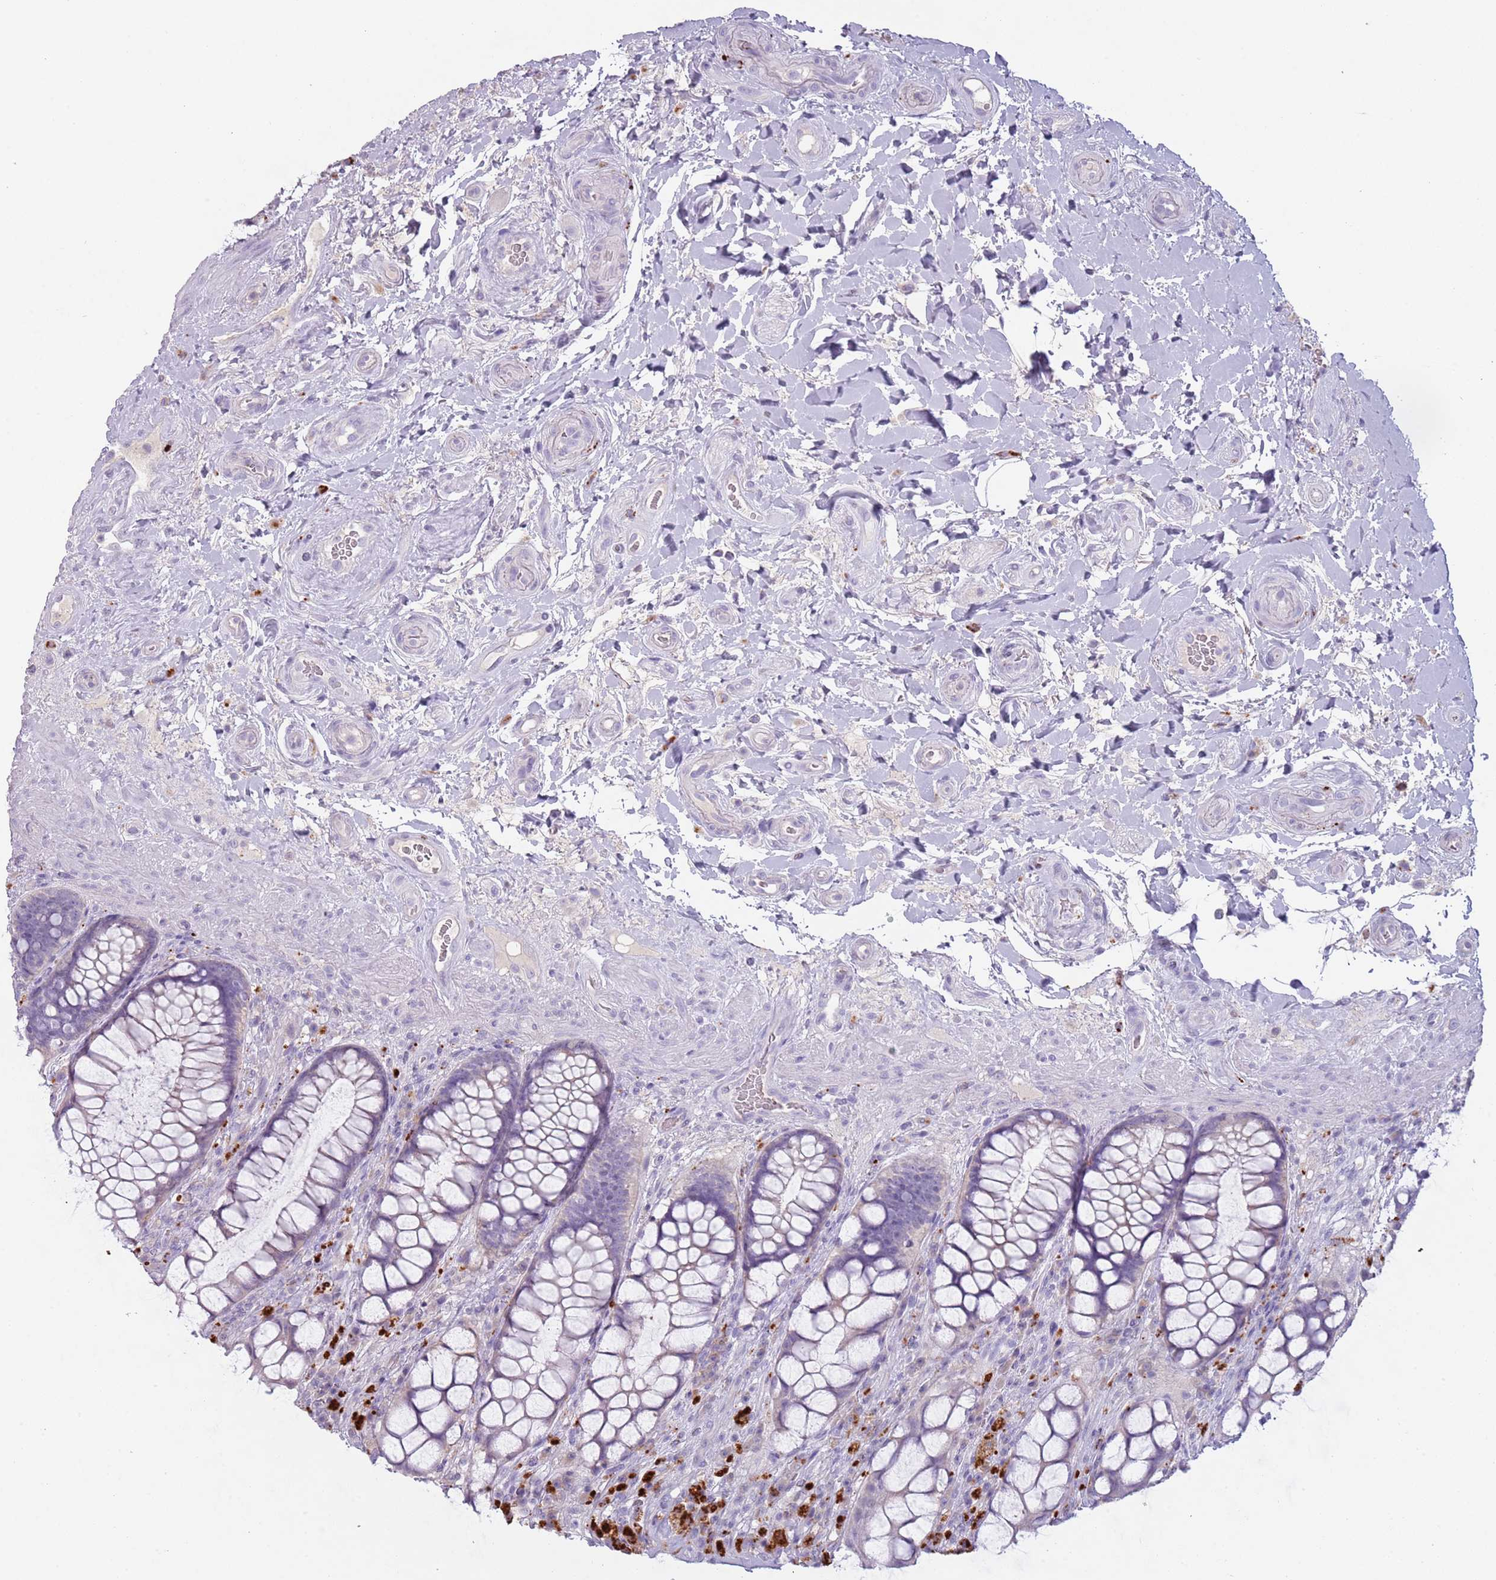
{"staining": {"intensity": "negative", "quantity": "none", "location": "none"}, "tissue": "rectum", "cell_type": "Glandular cells", "image_type": "normal", "snomed": [{"axis": "morphology", "description": "Normal tissue, NOS"}, {"axis": "topography", "description": "Rectum"}], "caption": "Immunohistochemistry histopathology image of unremarkable rectum: rectum stained with DAB demonstrates no significant protein staining in glandular cells.", "gene": "NWD2", "patient": {"sex": "female", "age": 58}}